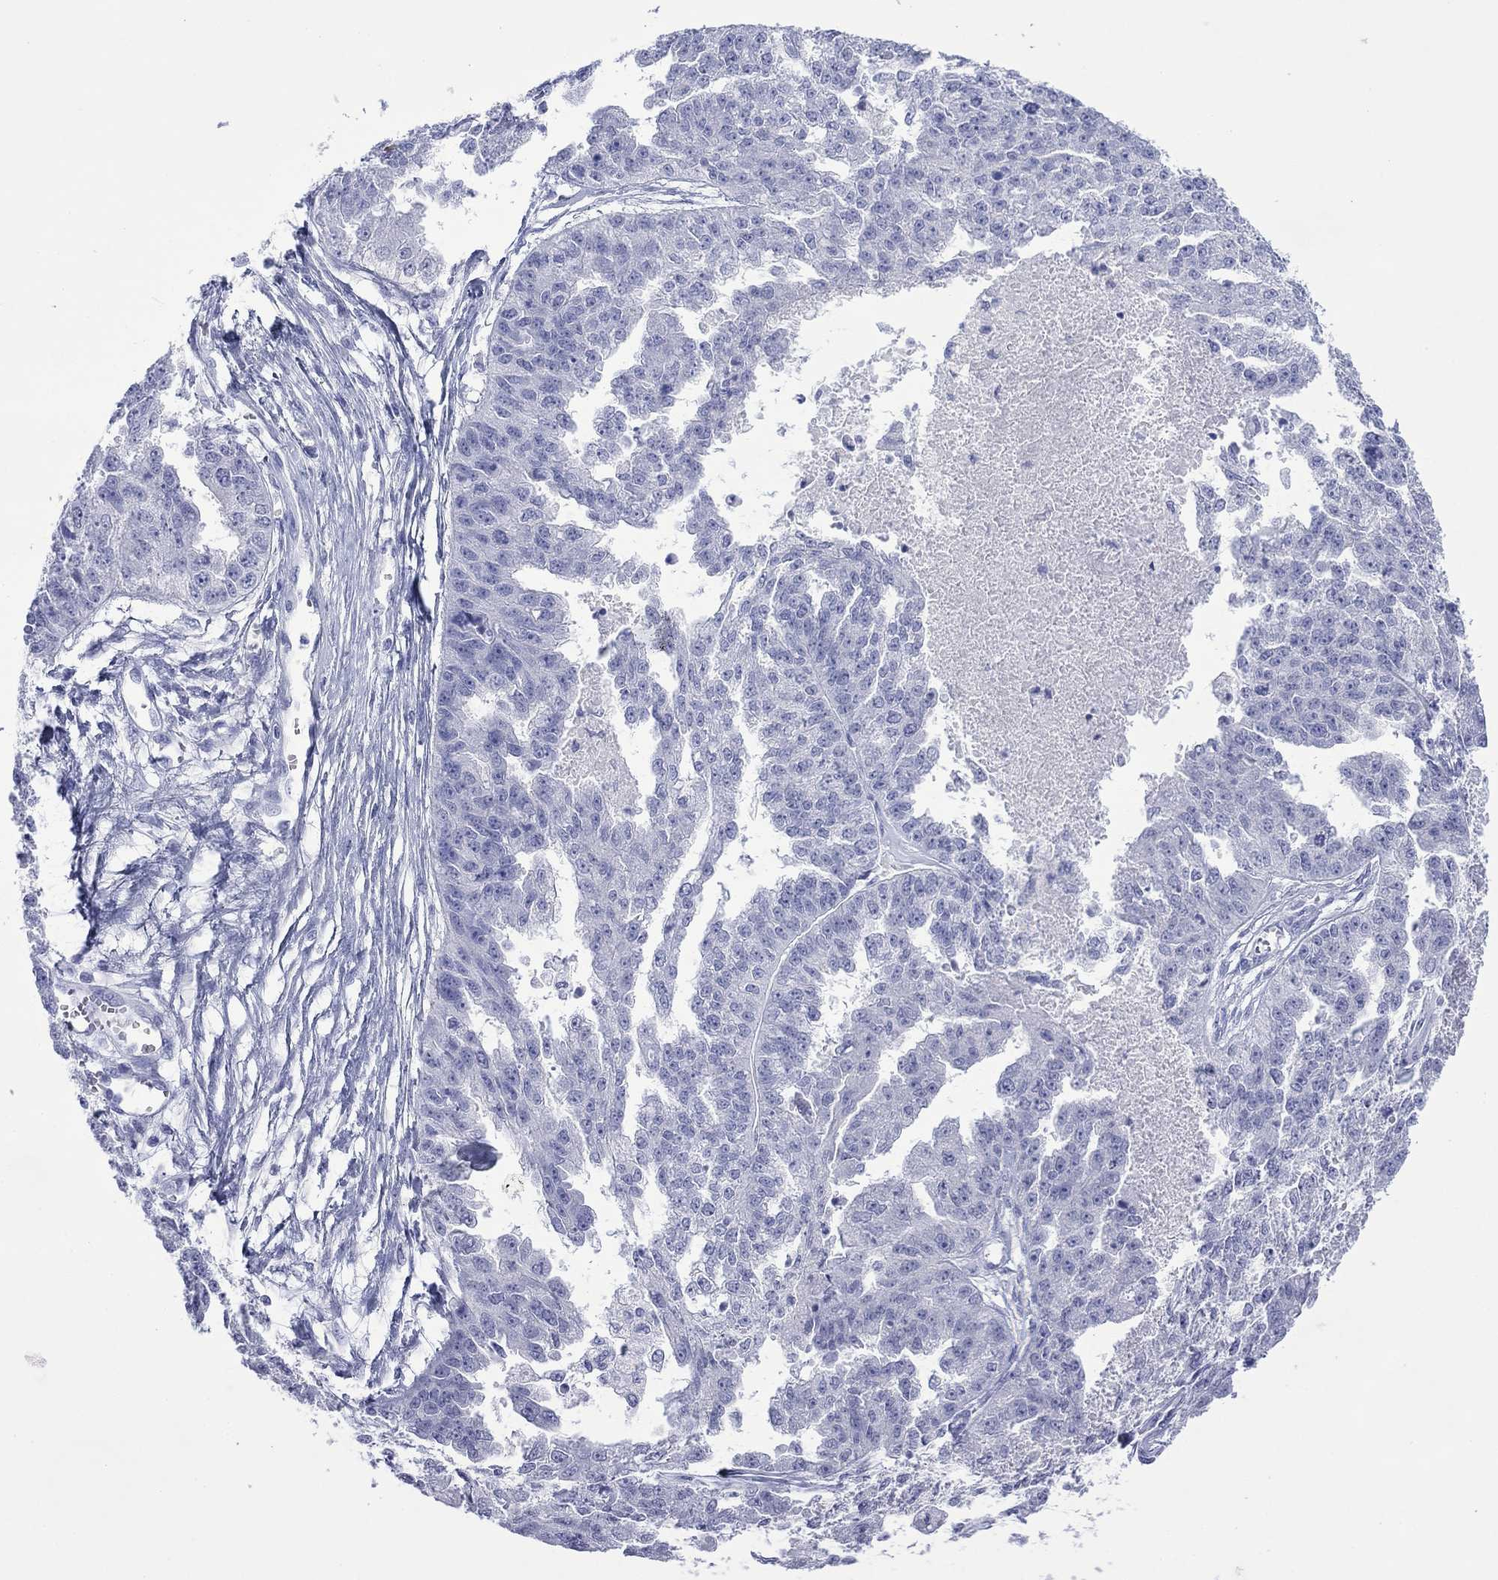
{"staining": {"intensity": "negative", "quantity": "none", "location": "none"}, "tissue": "ovarian cancer", "cell_type": "Tumor cells", "image_type": "cancer", "snomed": [{"axis": "morphology", "description": "Cystadenocarcinoma, serous, NOS"}, {"axis": "topography", "description": "Ovary"}], "caption": "Ovarian cancer was stained to show a protein in brown. There is no significant positivity in tumor cells.", "gene": "MLANA", "patient": {"sex": "female", "age": 58}}